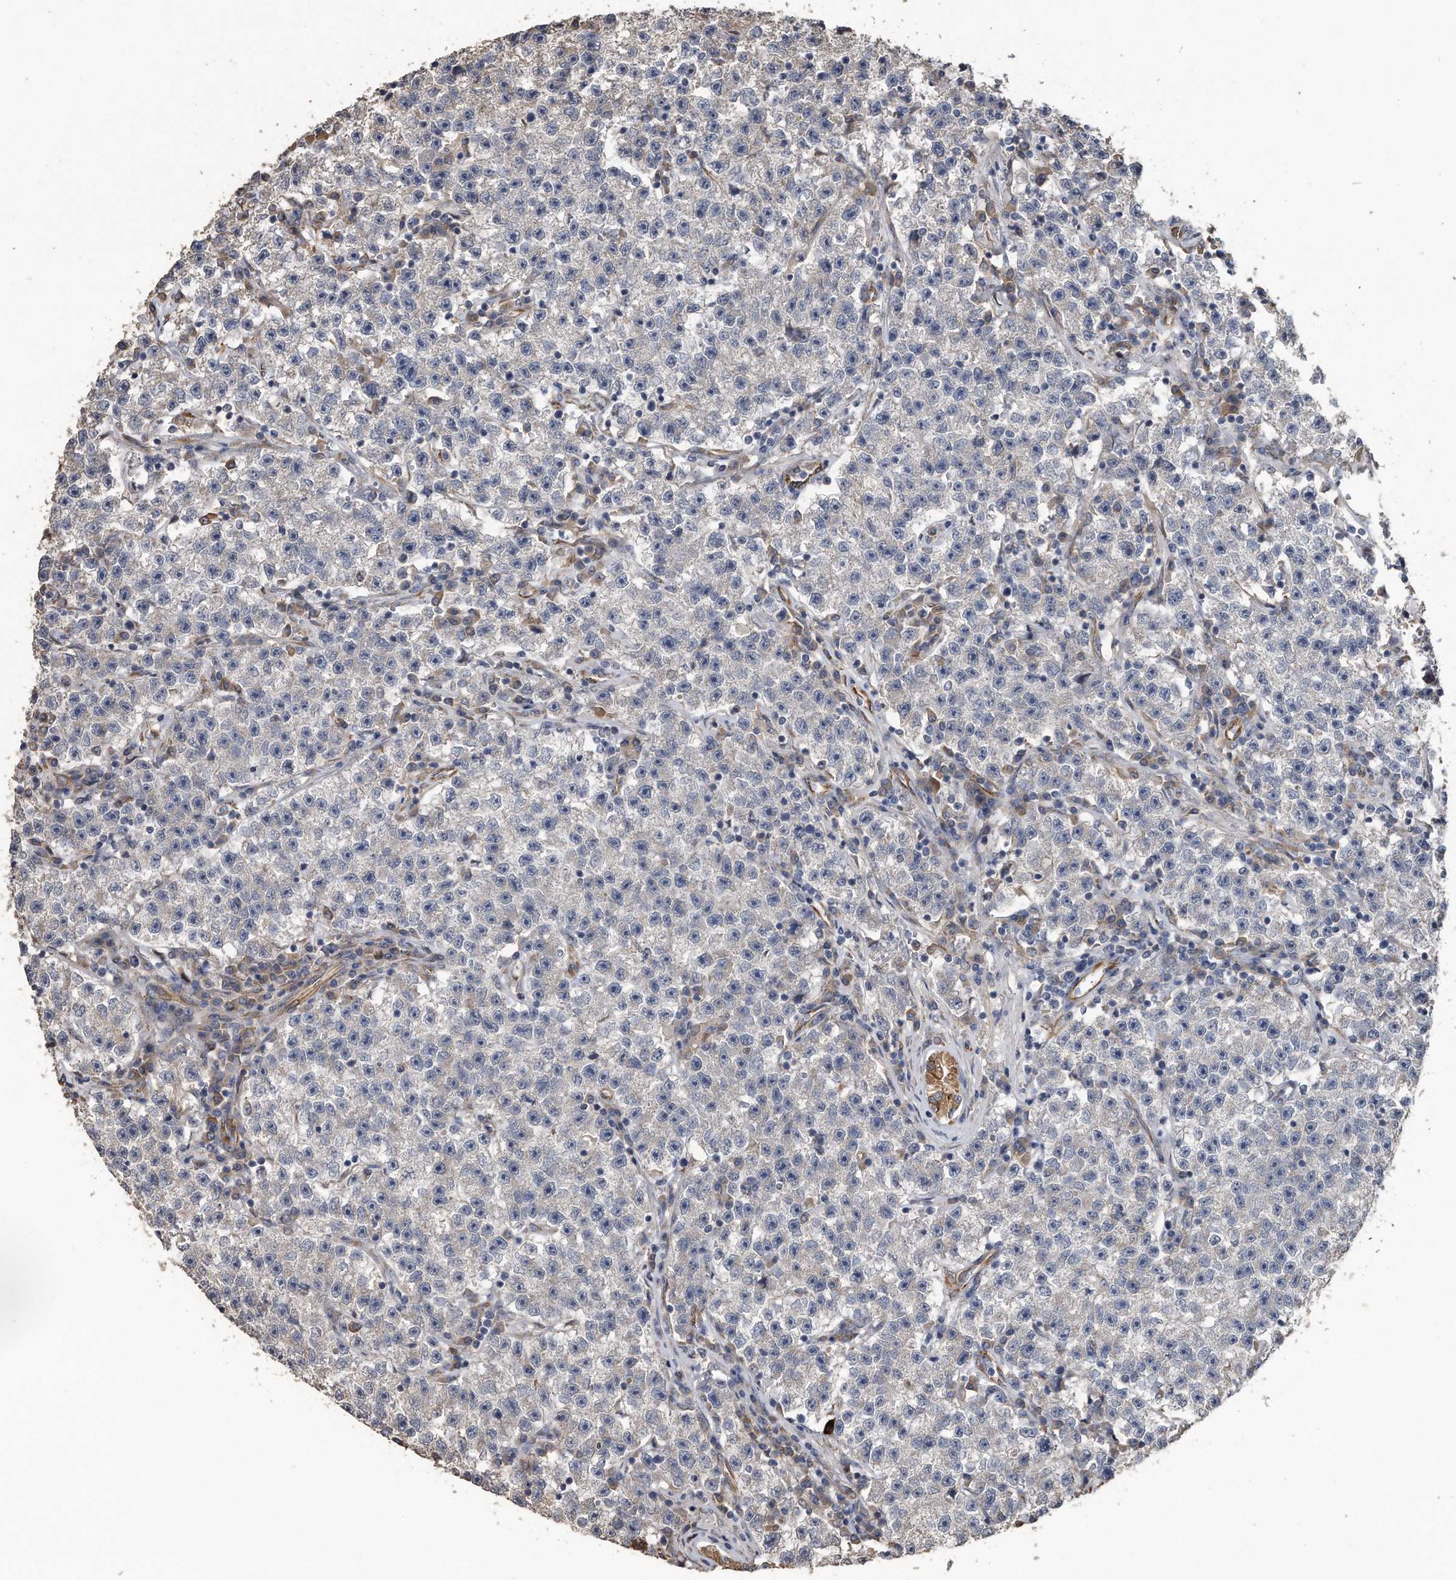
{"staining": {"intensity": "negative", "quantity": "none", "location": "none"}, "tissue": "testis cancer", "cell_type": "Tumor cells", "image_type": "cancer", "snomed": [{"axis": "morphology", "description": "Seminoma, NOS"}, {"axis": "topography", "description": "Testis"}], "caption": "Testis cancer (seminoma) stained for a protein using immunohistochemistry demonstrates no positivity tumor cells.", "gene": "PCLO", "patient": {"sex": "male", "age": 22}}